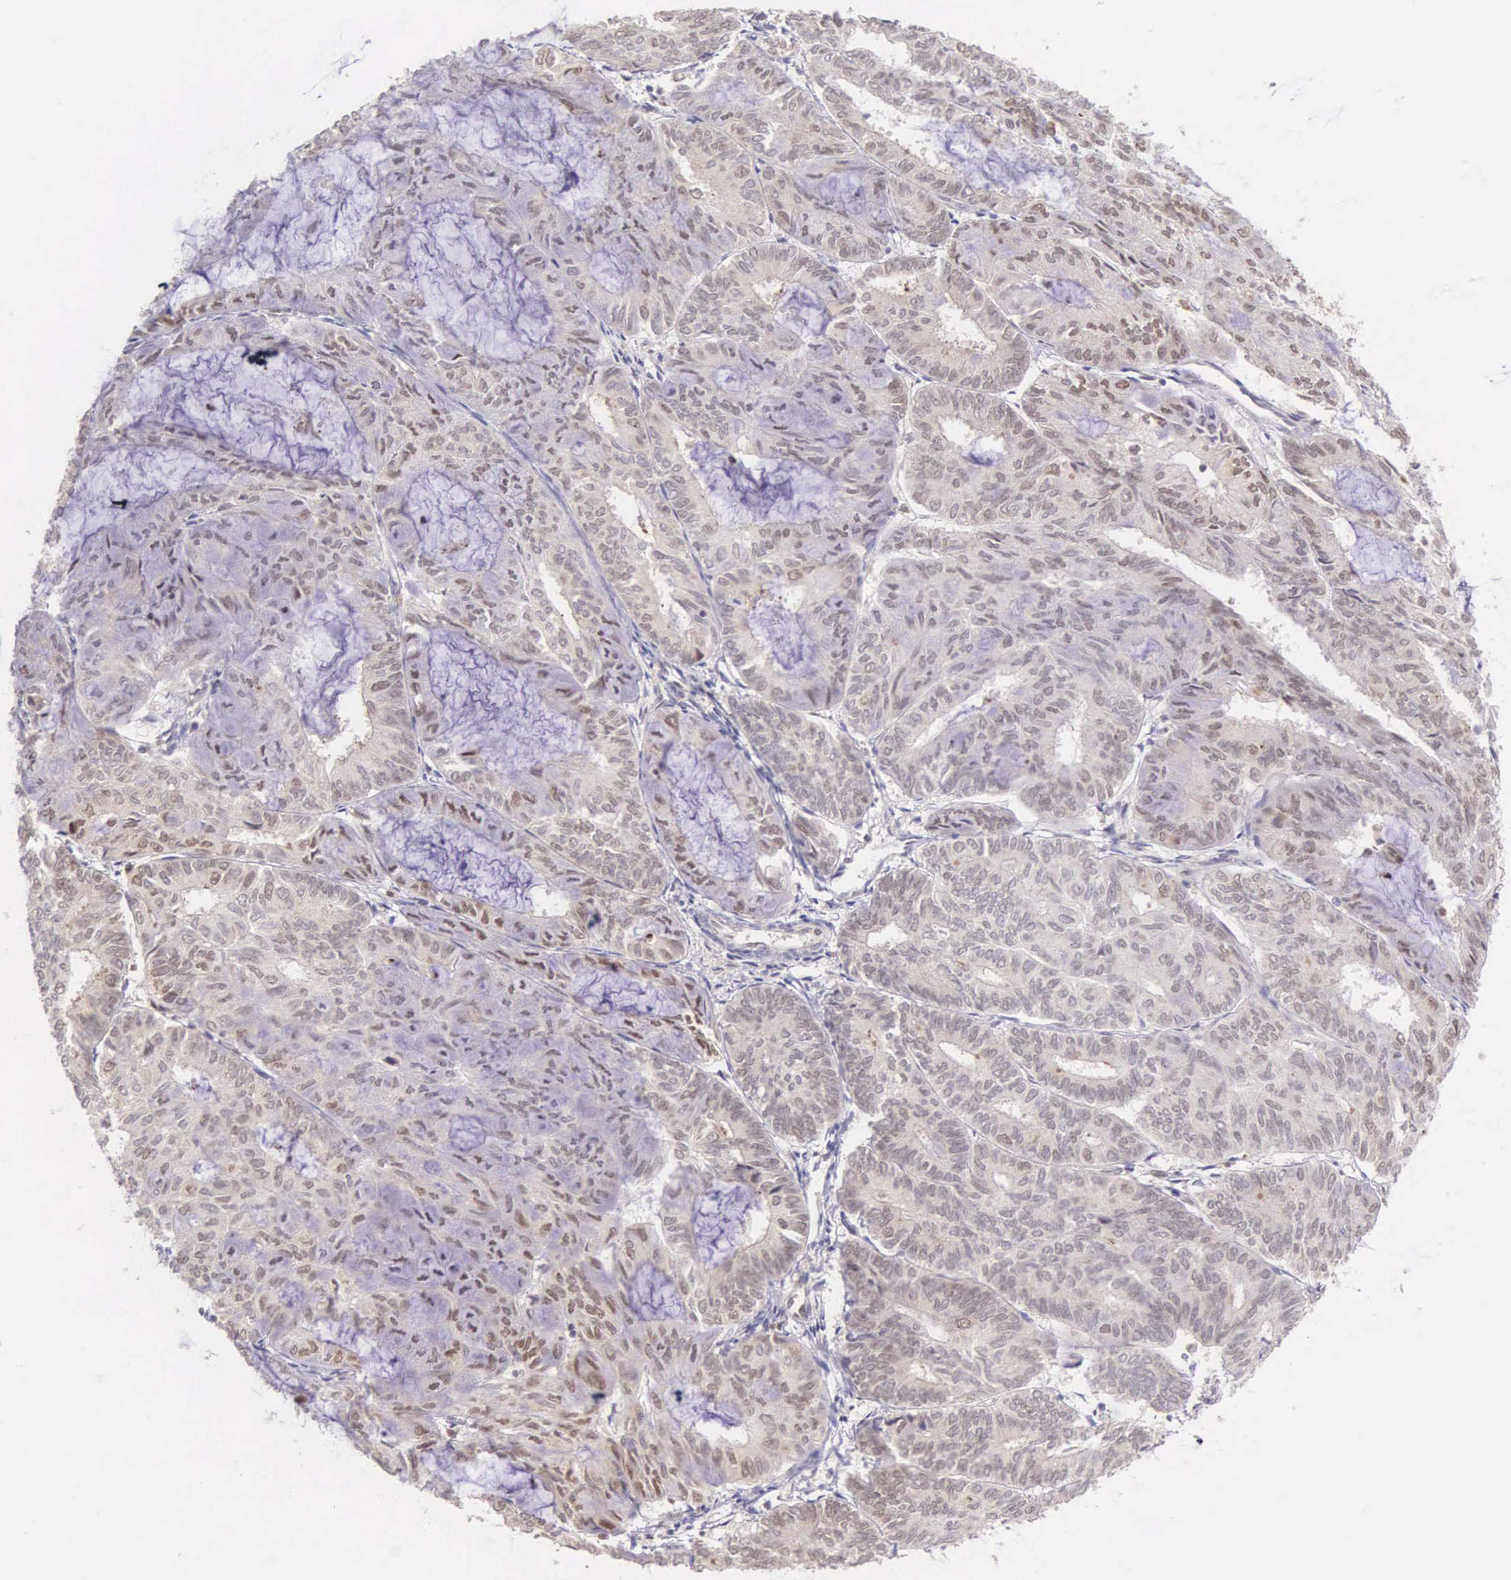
{"staining": {"intensity": "weak", "quantity": "<25%", "location": "nuclear"}, "tissue": "endometrial cancer", "cell_type": "Tumor cells", "image_type": "cancer", "snomed": [{"axis": "morphology", "description": "Adenocarcinoma, NOS"}, {"axis": "topography", "description": "Endometrium"}], "caption": "The IHC image has no significant expression in tumor cells of endometrial cancer tissue. (DAB IHC, high magnification).", "gene": "GRK3", "patient": {"sex": "female", "age": 59}}